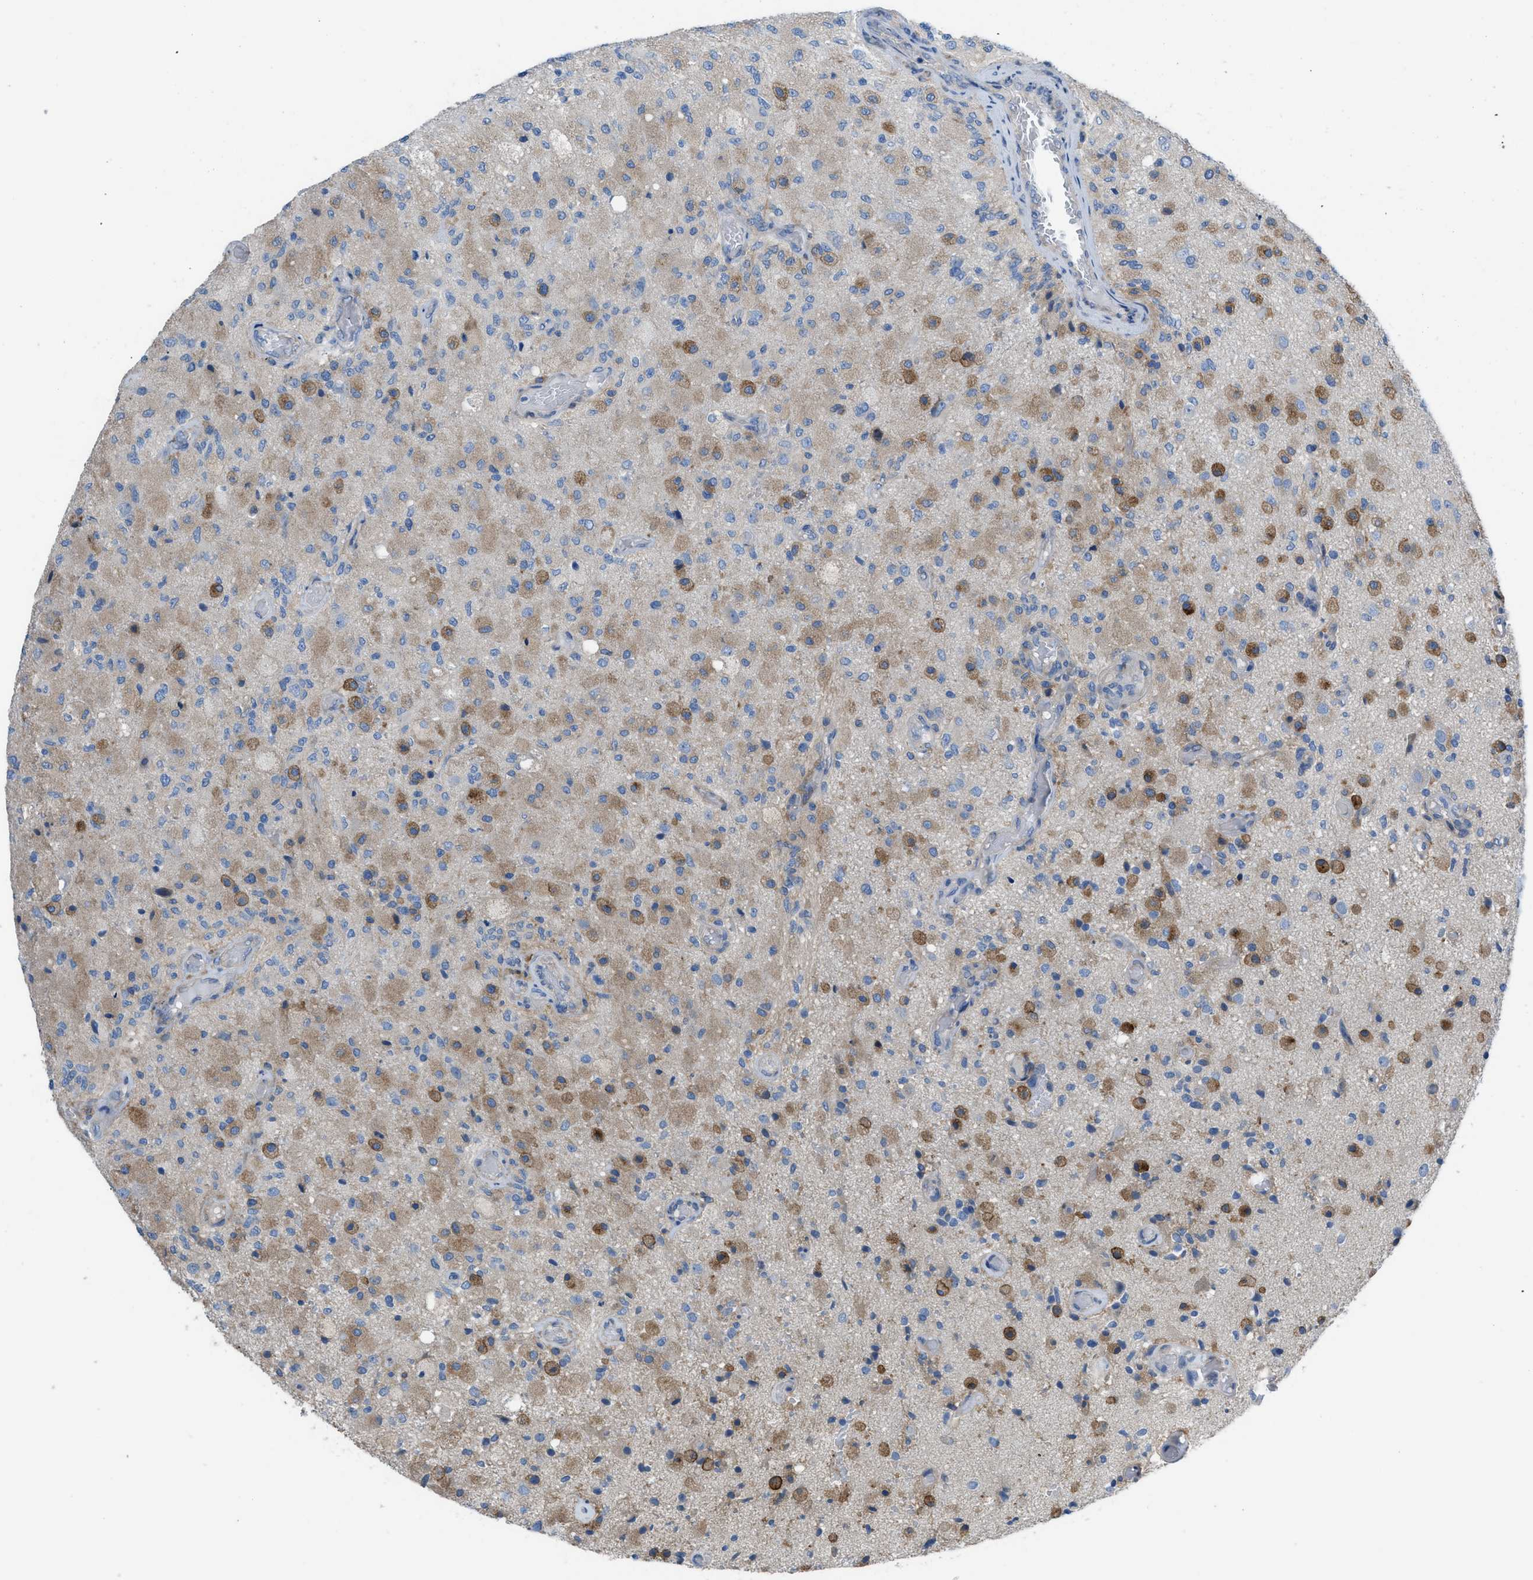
{"staining": {"intensity": "moderate", "quantity": ">75%", "location": "cytoplasmic/membranous"}, "tissue": "glioma", "cell_type": "Tumor cells", "image_type": "cancer", "snomed": [{"axis": "morphology", "description": "Normal tissue, NOS"}, {"axis": "morphology", "description": "Glioma, malignant, High grade"}, {"axis": "topography", "description": "Cerebral cortex"}], "caption": "Immunohistochemical staining of human malignant glioma (high-grade) demonstrates moderate cytoplasmic/membranous protein positivity in about >75% of tumor cells.", "gene": "EGFR", "patient": {"sex": "male", "age": 77}}